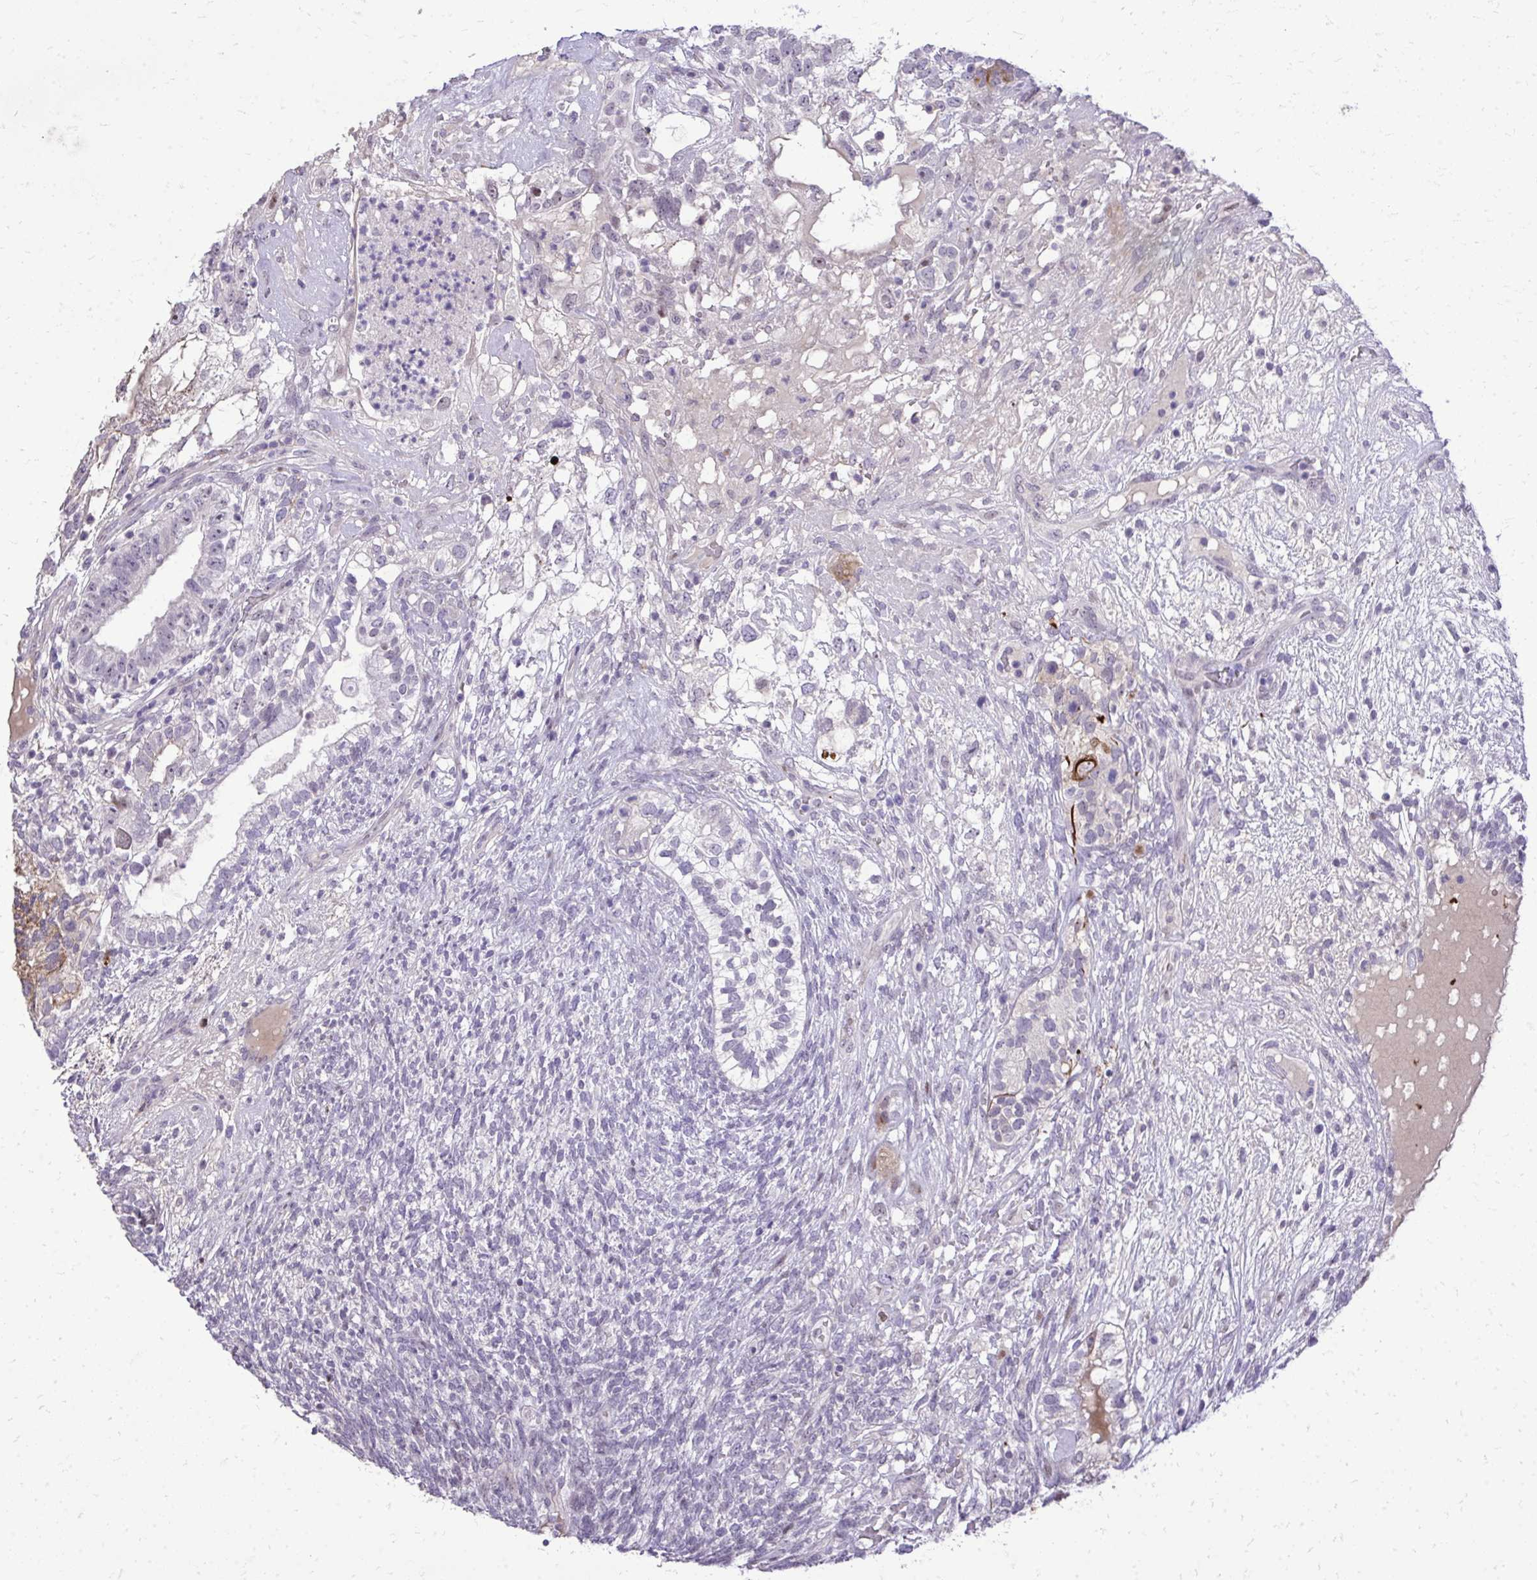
{"staining": {"intensity": "negative", "quantity": "none", "location": "none"}, "tissue": "testis cancer", "cell_type": "Tumor cells", "image_type": "cancer", "snomed": [{"axis": "morphology", "description": "Seminoma, NOS"}, {"axis": "morphology", "description": "Carcinoma, Embryonal, NOS"}, {"axis": "topography", "description": "Testis"}], "caption": "Tumor cells show no significant staining in testis seminoma.", "gene": "DLX4", "patient": {"sex": "male", "age": 41}}